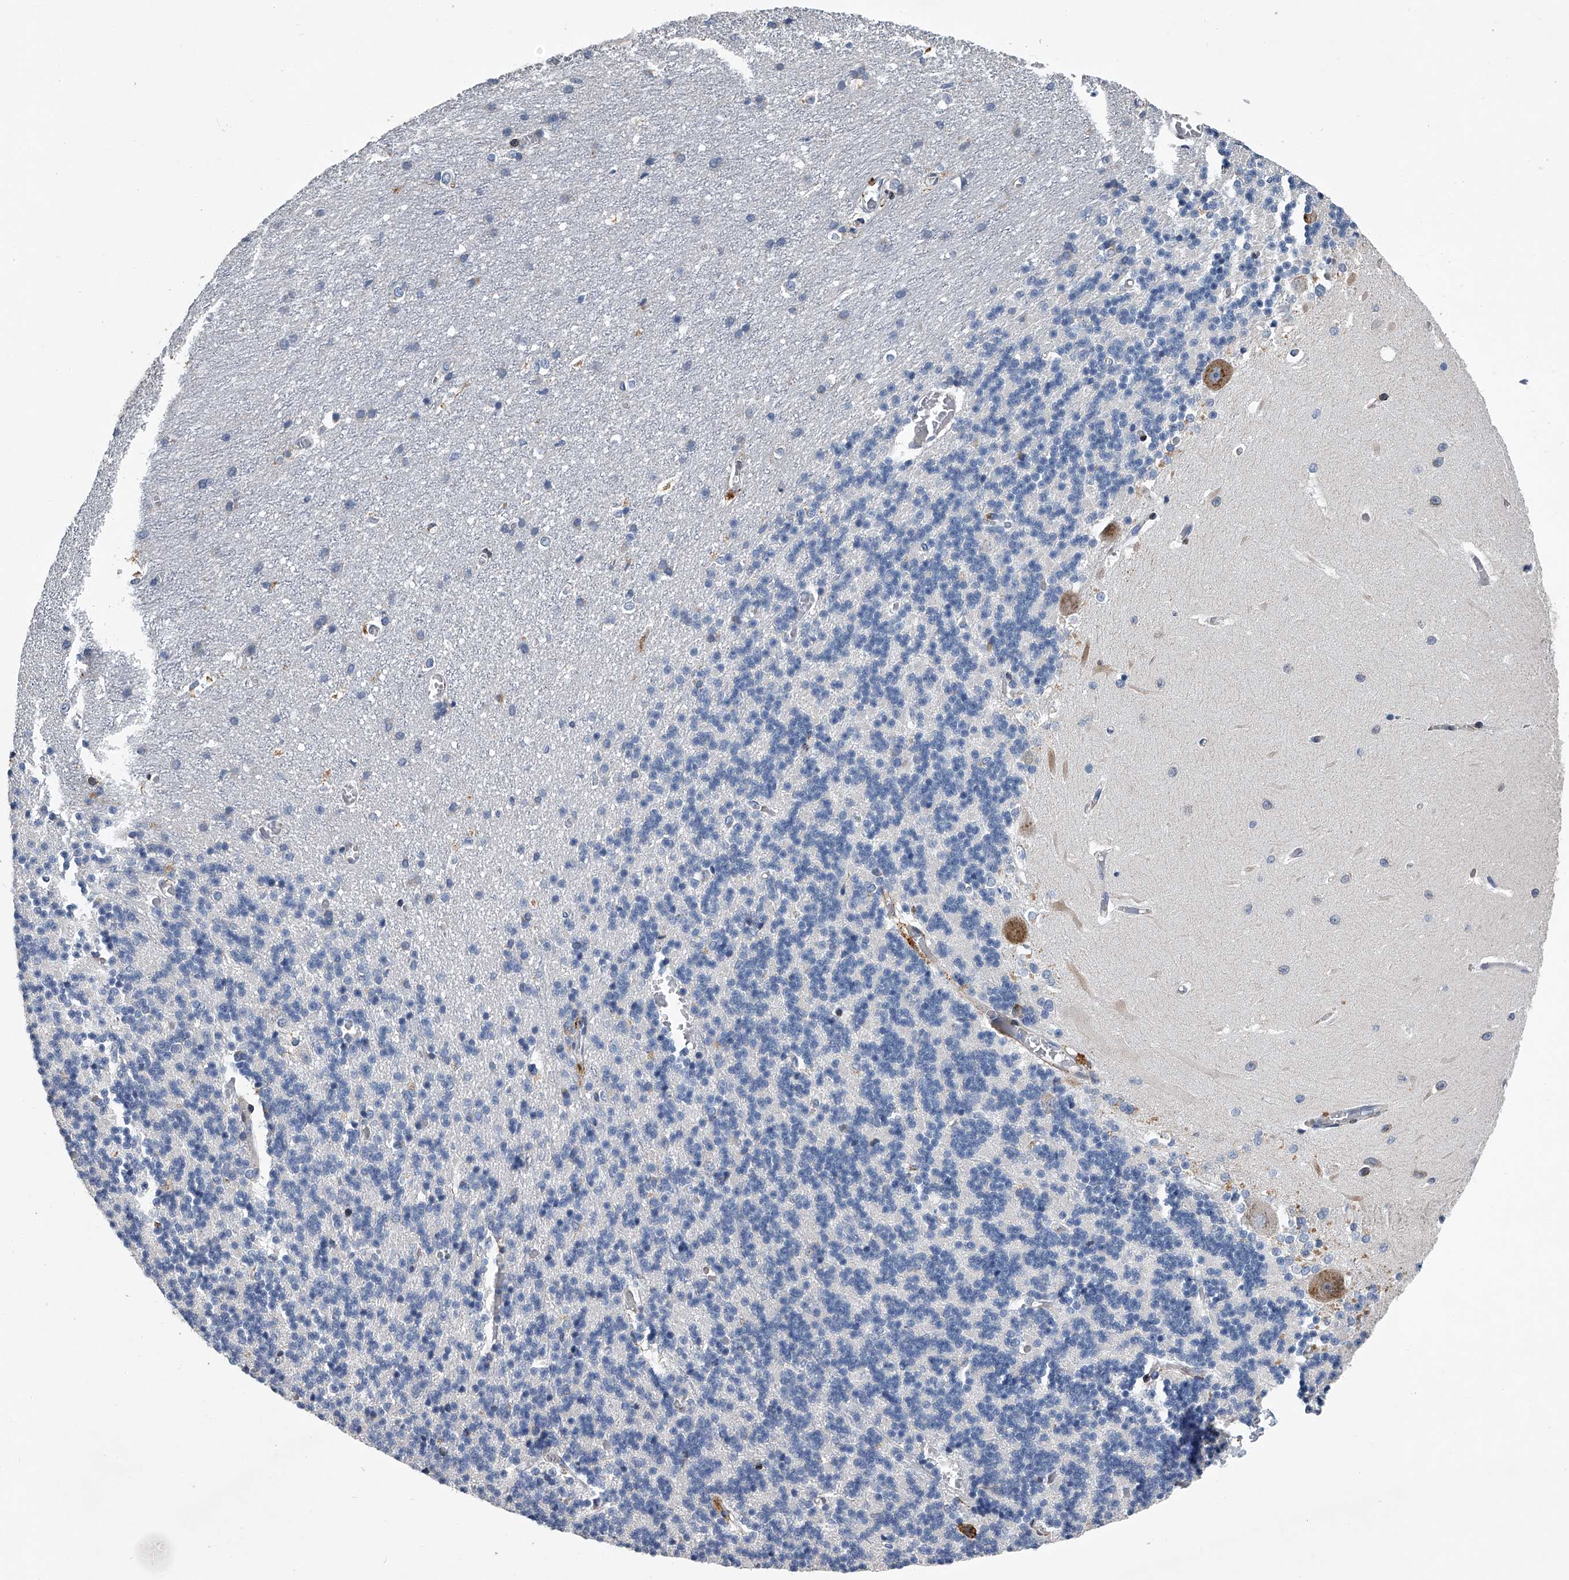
{"staining": {"intensity": "negative", "quantity": "none", "location": "none"}, "tissue": "cerebellum", "cell_type": "Cells in granular layer", "image_type": "normal", "snomed": [{"axis": "morphology", "description": "Normal tissue, NOS"}, {"axis": "topography", "description": "Cerebellum"}], "caption": "The photomicrograph reveals no staining of cells in granular layer in normal cerebellum. (DAB (3,3'-diaminobenzidine) IHC with hematoxylin counter stain).", "gene": "TMEM63C", "patient": {"sex": "male", "age": 37}}